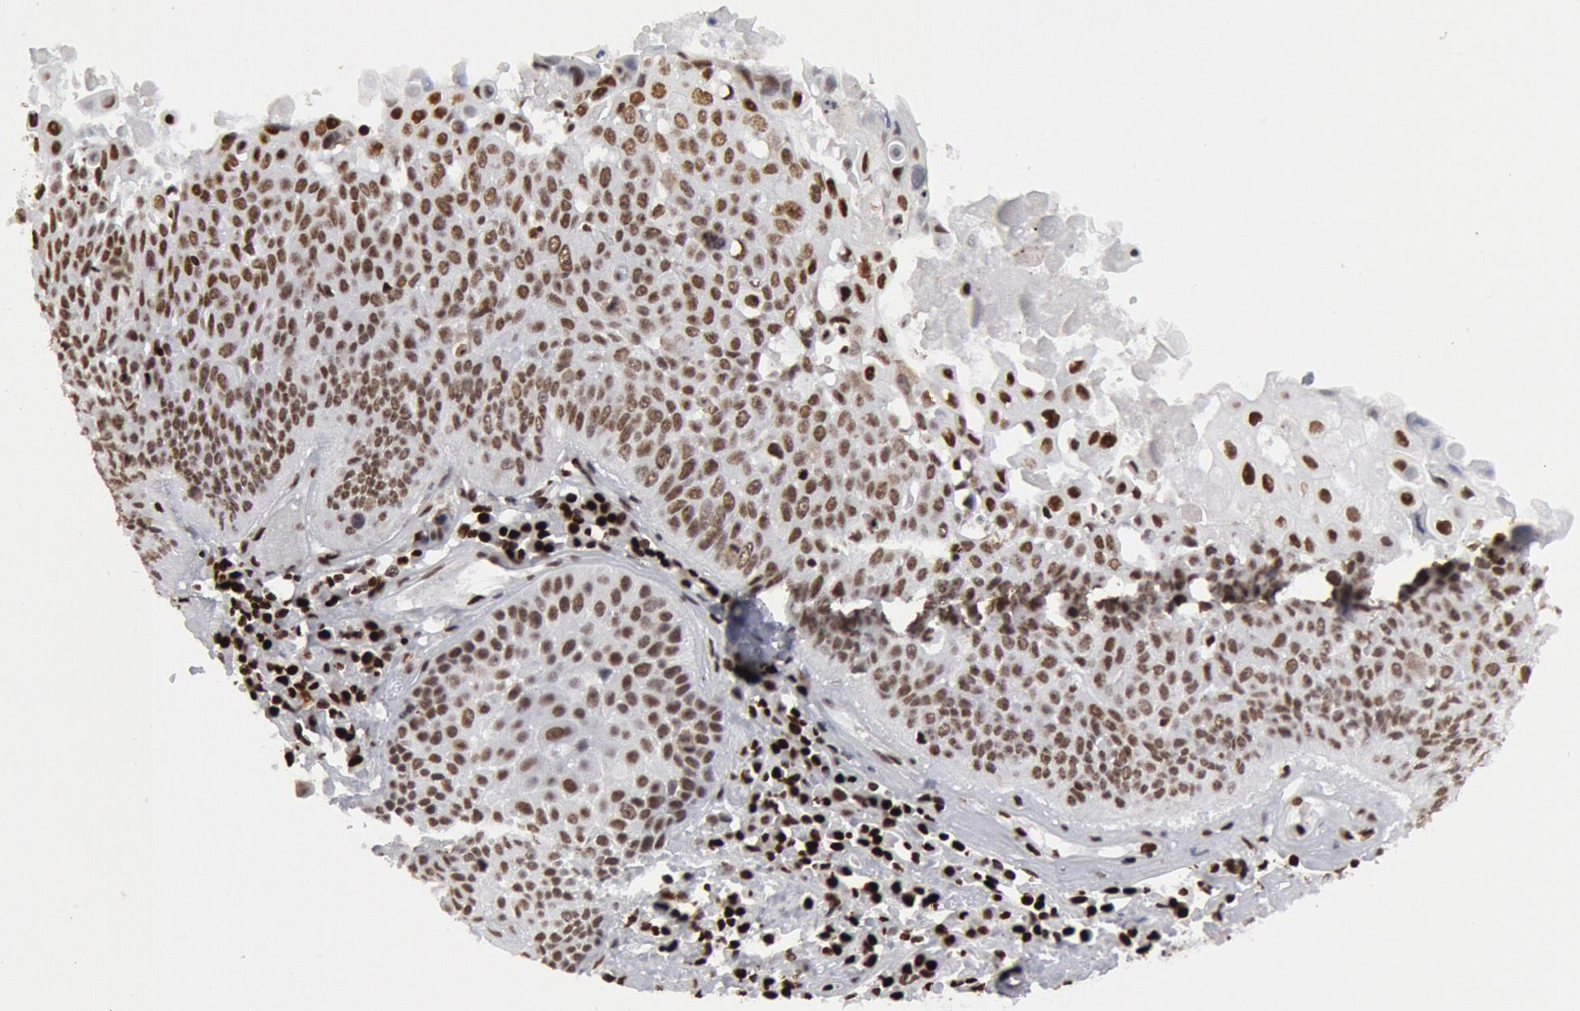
{"staining": {"intensity": "moderate", "quantity": ">75%", "location": "nuclear"}, "tissue": "lung cancer", "cell_type": "Tumor cells", "image_type": "cancer", "snomed": [{"axis": "morphology", "description": "Adenocarcinoma, NOS"}, {"axis": "topography", "description": "Lung"}], "caption": "A photomicrograph of human lung adenocarcinoma stained for a protein exhibits moderate nuclear brown staining in tumor cells.", "gene": "SUB1", "patient": {"sex": "male", "age": 60}}